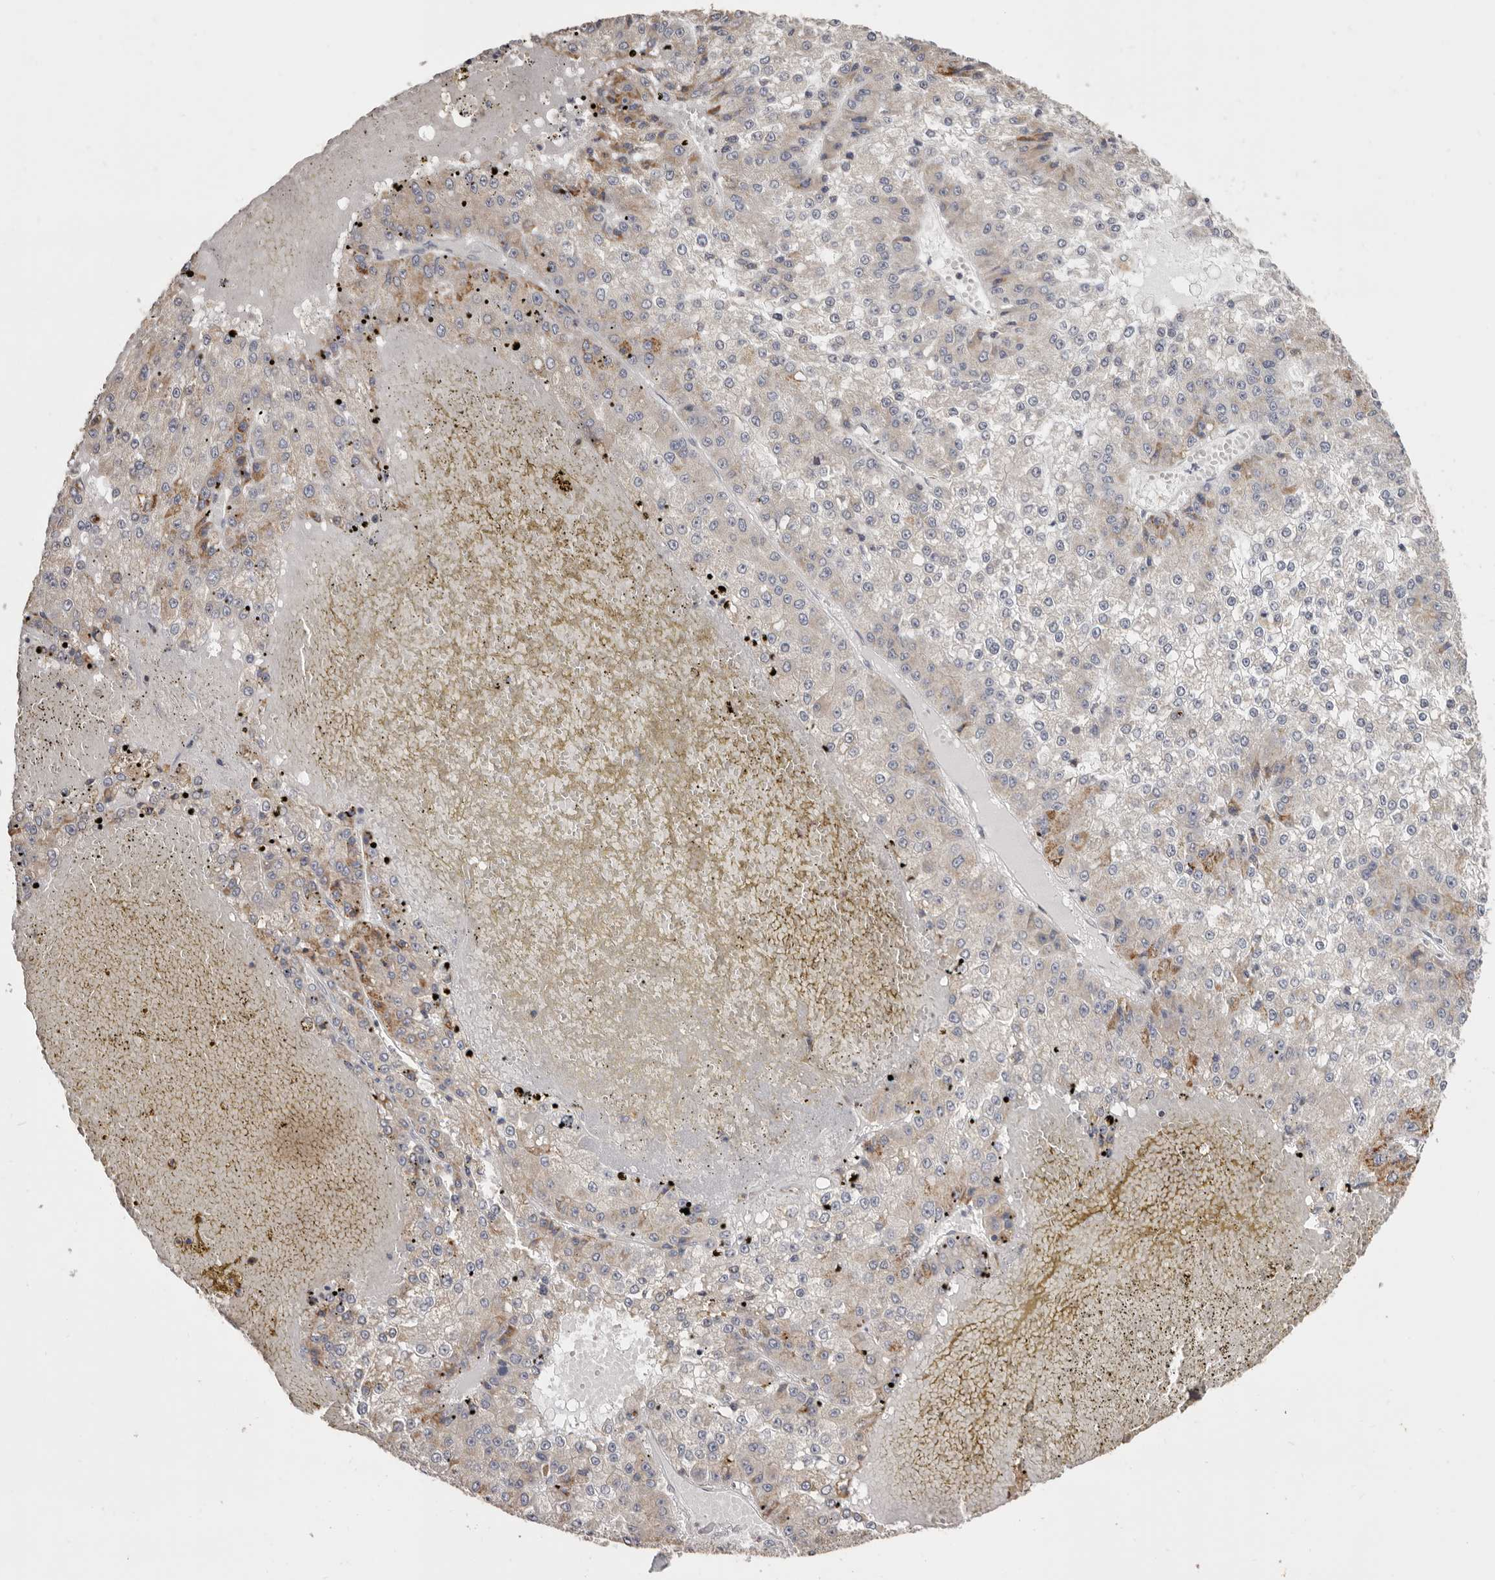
{"staining": {"intensity": "moderate", "quantity": "<25%", "location": "cytoplasmic/membranous"}, "tissue": "liver cancer", "cell_type": "Tumor cells", "image_type": "cancer", "snomed": [{"axis": "morphology", "description": "Carcinoma, Hepatocellular, NOS"}, {"axis": "topography", "description": "Liver"}], "caption": "Immunohistochemistry (IHC) staining of liver cancer, which exhibits low levels of moderate cytoplasmic/membranous expression in about <25% of tumor cells indicating moderate cytoplasmic/membranous protein positivity. The staining was performed using DAB (brown) for protein detection and nuclei were counterstained in hematoxylin (blue).", "gene": "PIGX", "patient": {"sex": "female", "age": 73}}